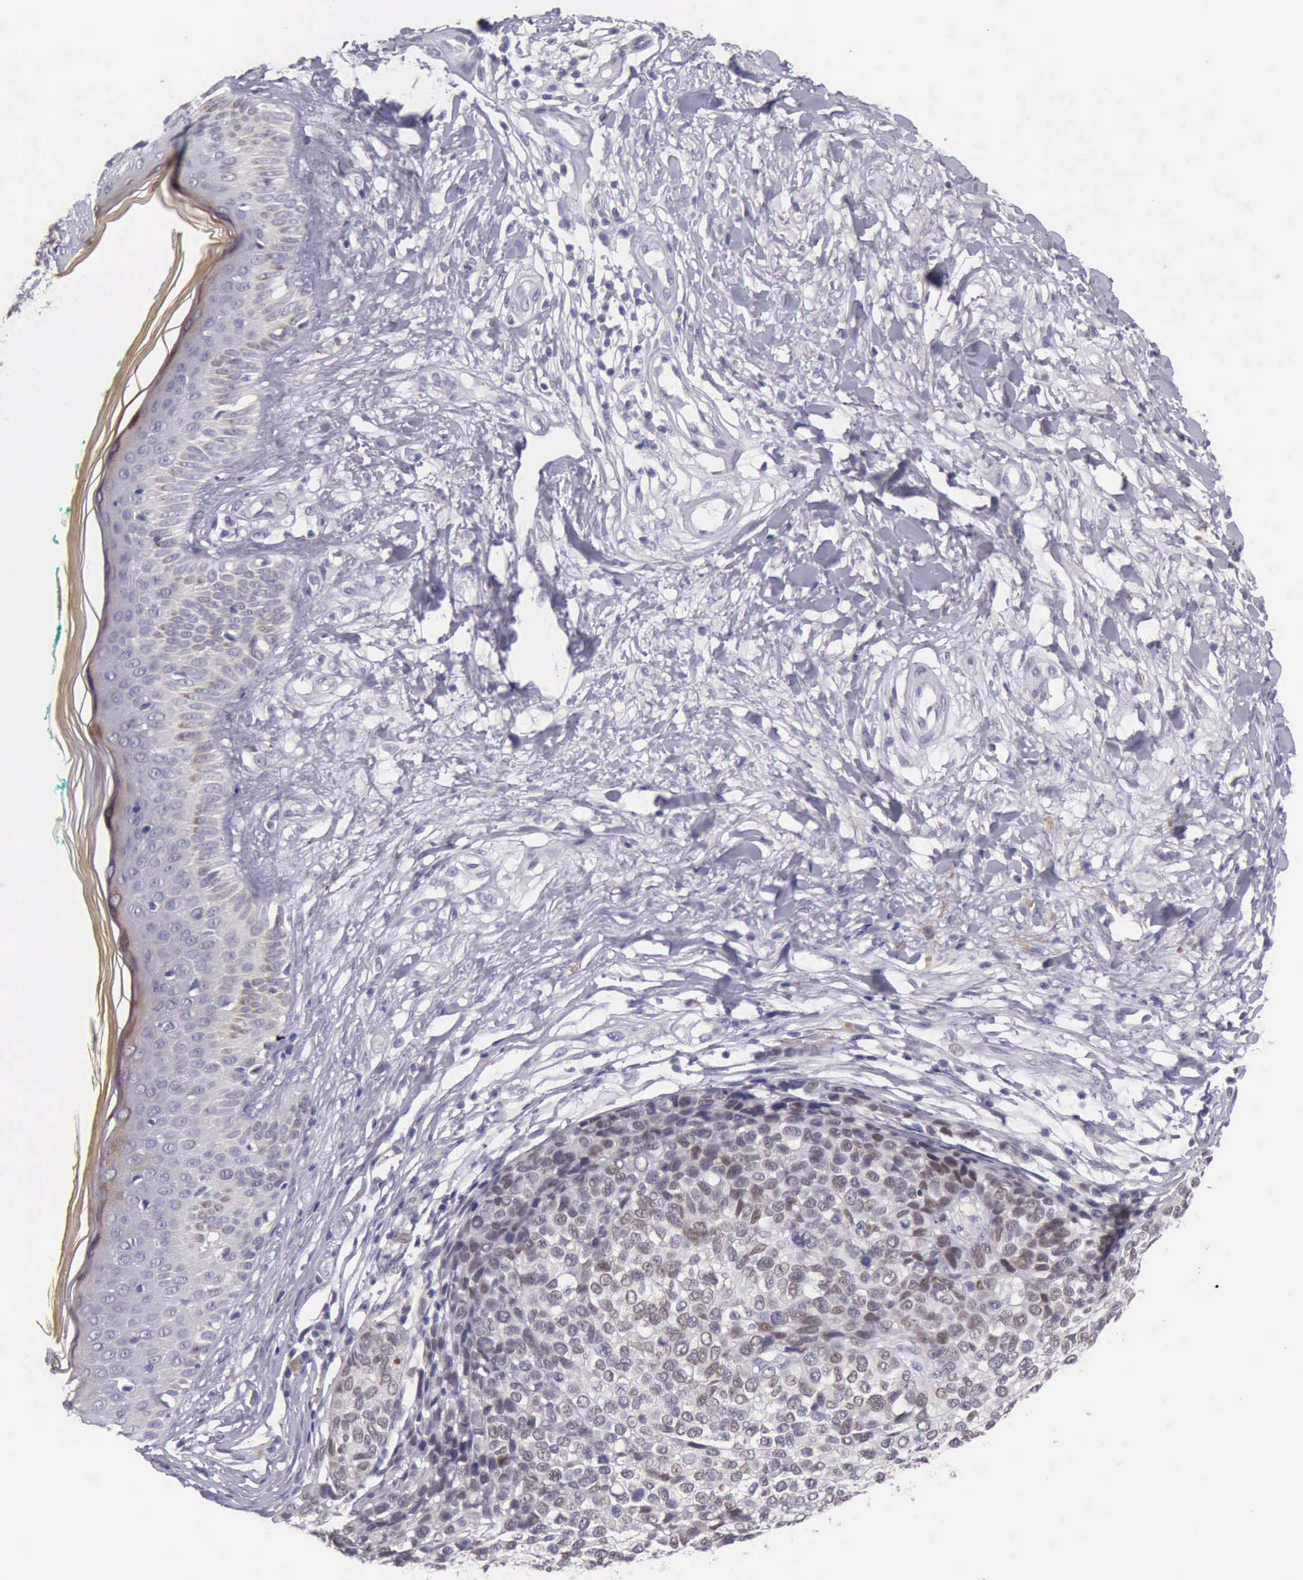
{"staining": {"intensity": "negative", "quantity": "none", "location": "none"}, "tissue": "melanoma", "cell_type": "Tumor cells", "image_type": "cancer", "snomed": [{"axis": "morphology", "description": "Malignant melanoma, NOS"}, {"axis": "topography", "description": "Skin"}], "caption": "The photomicrograph displays no significant expression in tumor cells of melanoma.", "gene": "ARNT2", "patient": {"sex": "female", "age": 85}}